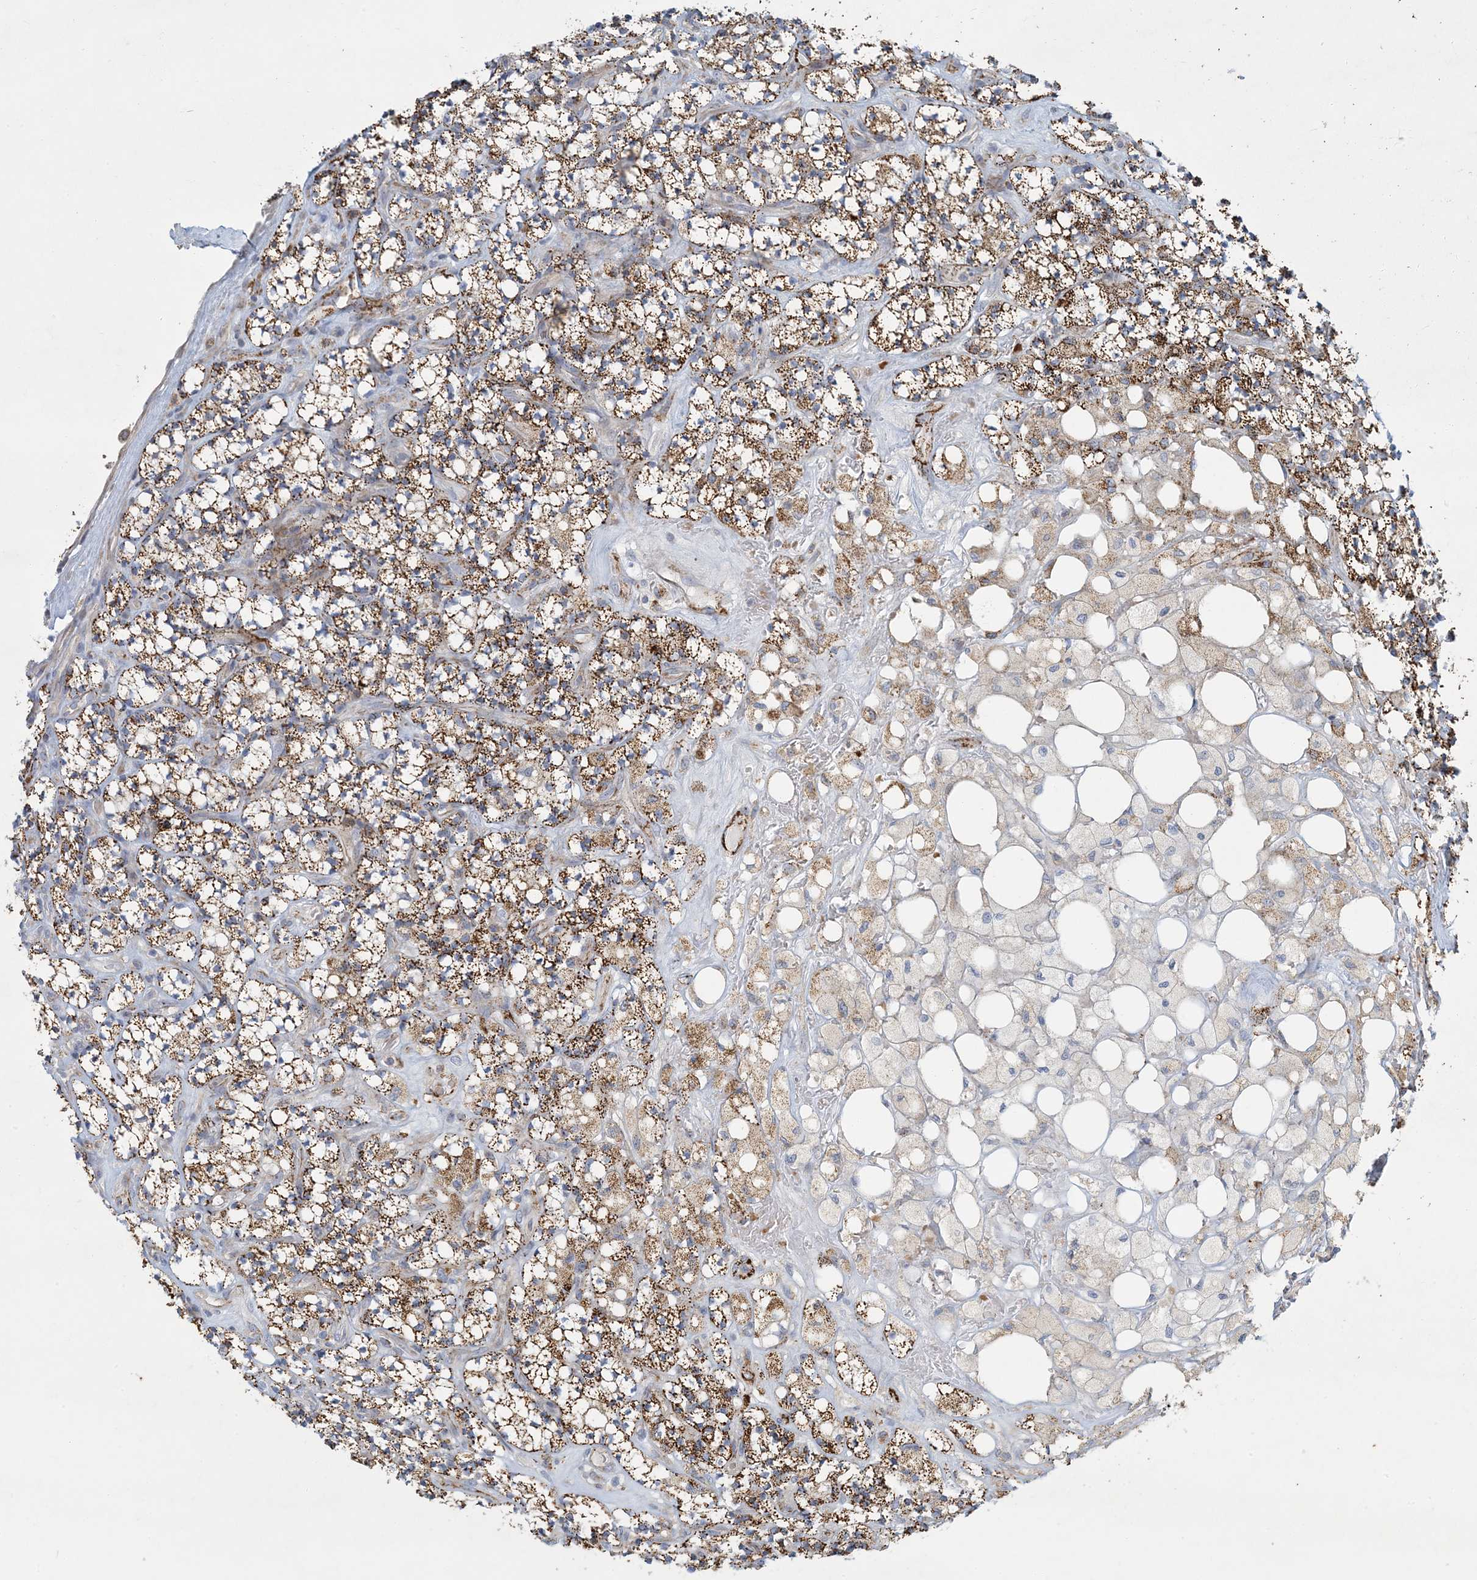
{"staining": {"intensity": "strong", "quantity": ">75%", "location": "cytoplasmic/membranous"}, "tissue": "renal cancer", "cell_type": "Tumor cells", "image_type": "cancer", "snomed": [{"axis": "morphology", "description": "Adenocarcinoma, NOS"}, {"axis": "topography", "description": "Kidney"}], "caption": "IHC (DAB (3,3'-diaminobenzidine)) staining of renal cancer exhibits strong cytoplasmic/membranous protein positivity in approximately >75% of tumor cells. The protein of interest is stained brown, and the nuclei are stained in blue (DAB (3,3'-diaminobenzidine) IHC with brightfield microscopy, high magnification).", "gene": "LTN1", "patient": {"sex": "male", "age": 77}}